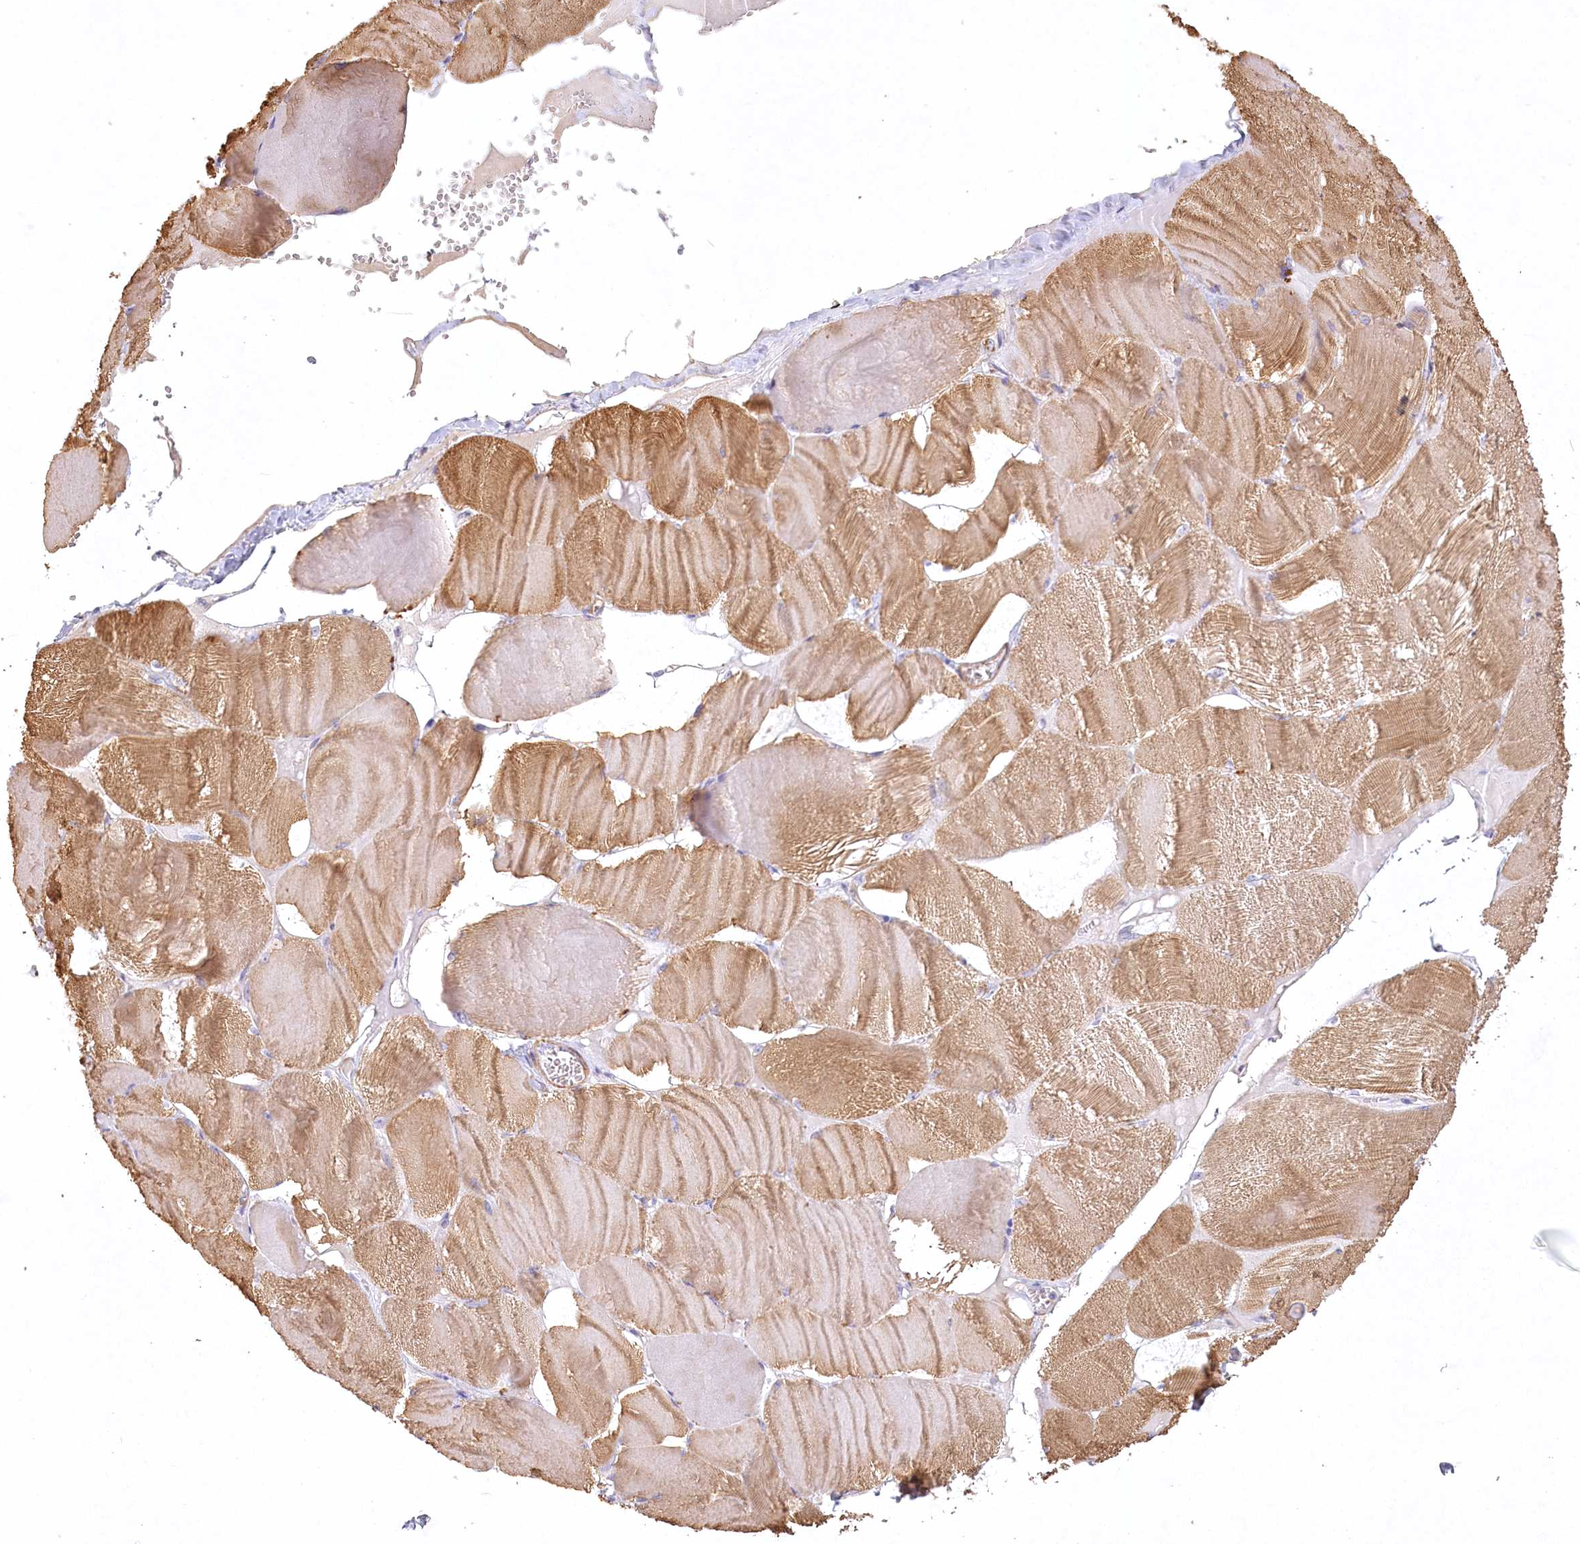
{"staining": {"intensity": "moderate", "quantity": ">75%", "location": "cytoplasmic/membranous"}, "tissue": "skeletal muscle", "cell_type": "Myocytes", "image_type": "normal", "snomed": [{"axis": "morphology", "description": "Normal tissue, NOS"}, {"axis": "morphology", "description": "Basal cell carcinoma"}, {"axis": "topography", "description": "Skeletal muscle"}], "caption": "A micrograph of human skeletal muscle stained for a protein displays moderate cytoplasmic/membranous brown staining in myocytes.", "gene": "INPP4B", "patient": {"sex": "female", "age": 64}}